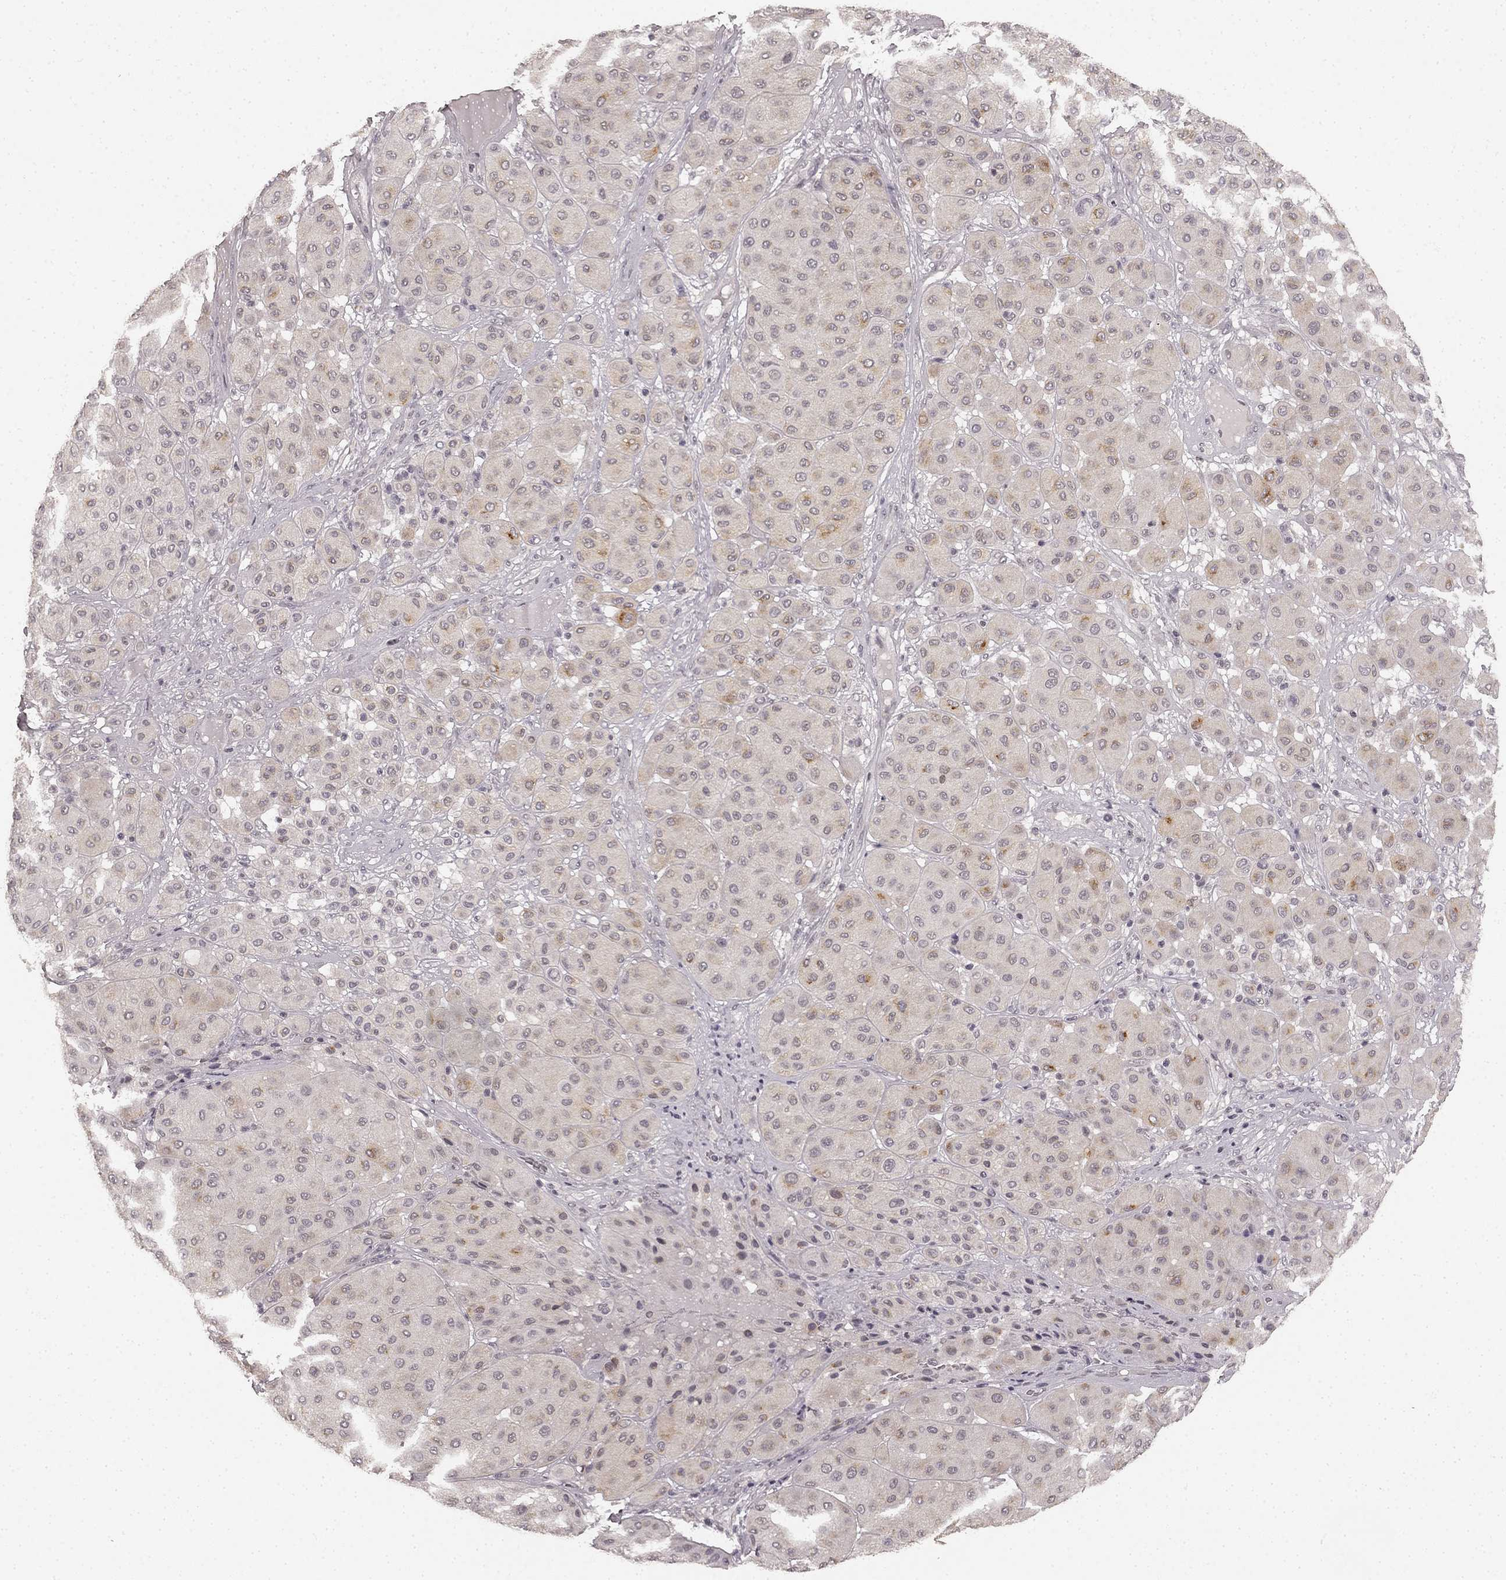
{"staining": {"intensity": "negative", "quantity": "none", "location": "none"}, "tissue": "melanoma", "cell_type": "Tumor cells", "image_type": "cancer", "snomed": [{"axis": "morphology", "description": "Malignant melanoma, Metastatic site"}, {"axis": "topography", "description": "Smooth muscle"}], "caption": "Immunohistochemistry of human malignant melanoma (metastatic site) reveals no positivity in tumor cells.", "gene": "HCN4", "patient": {"sex": "male", "age": 41}}